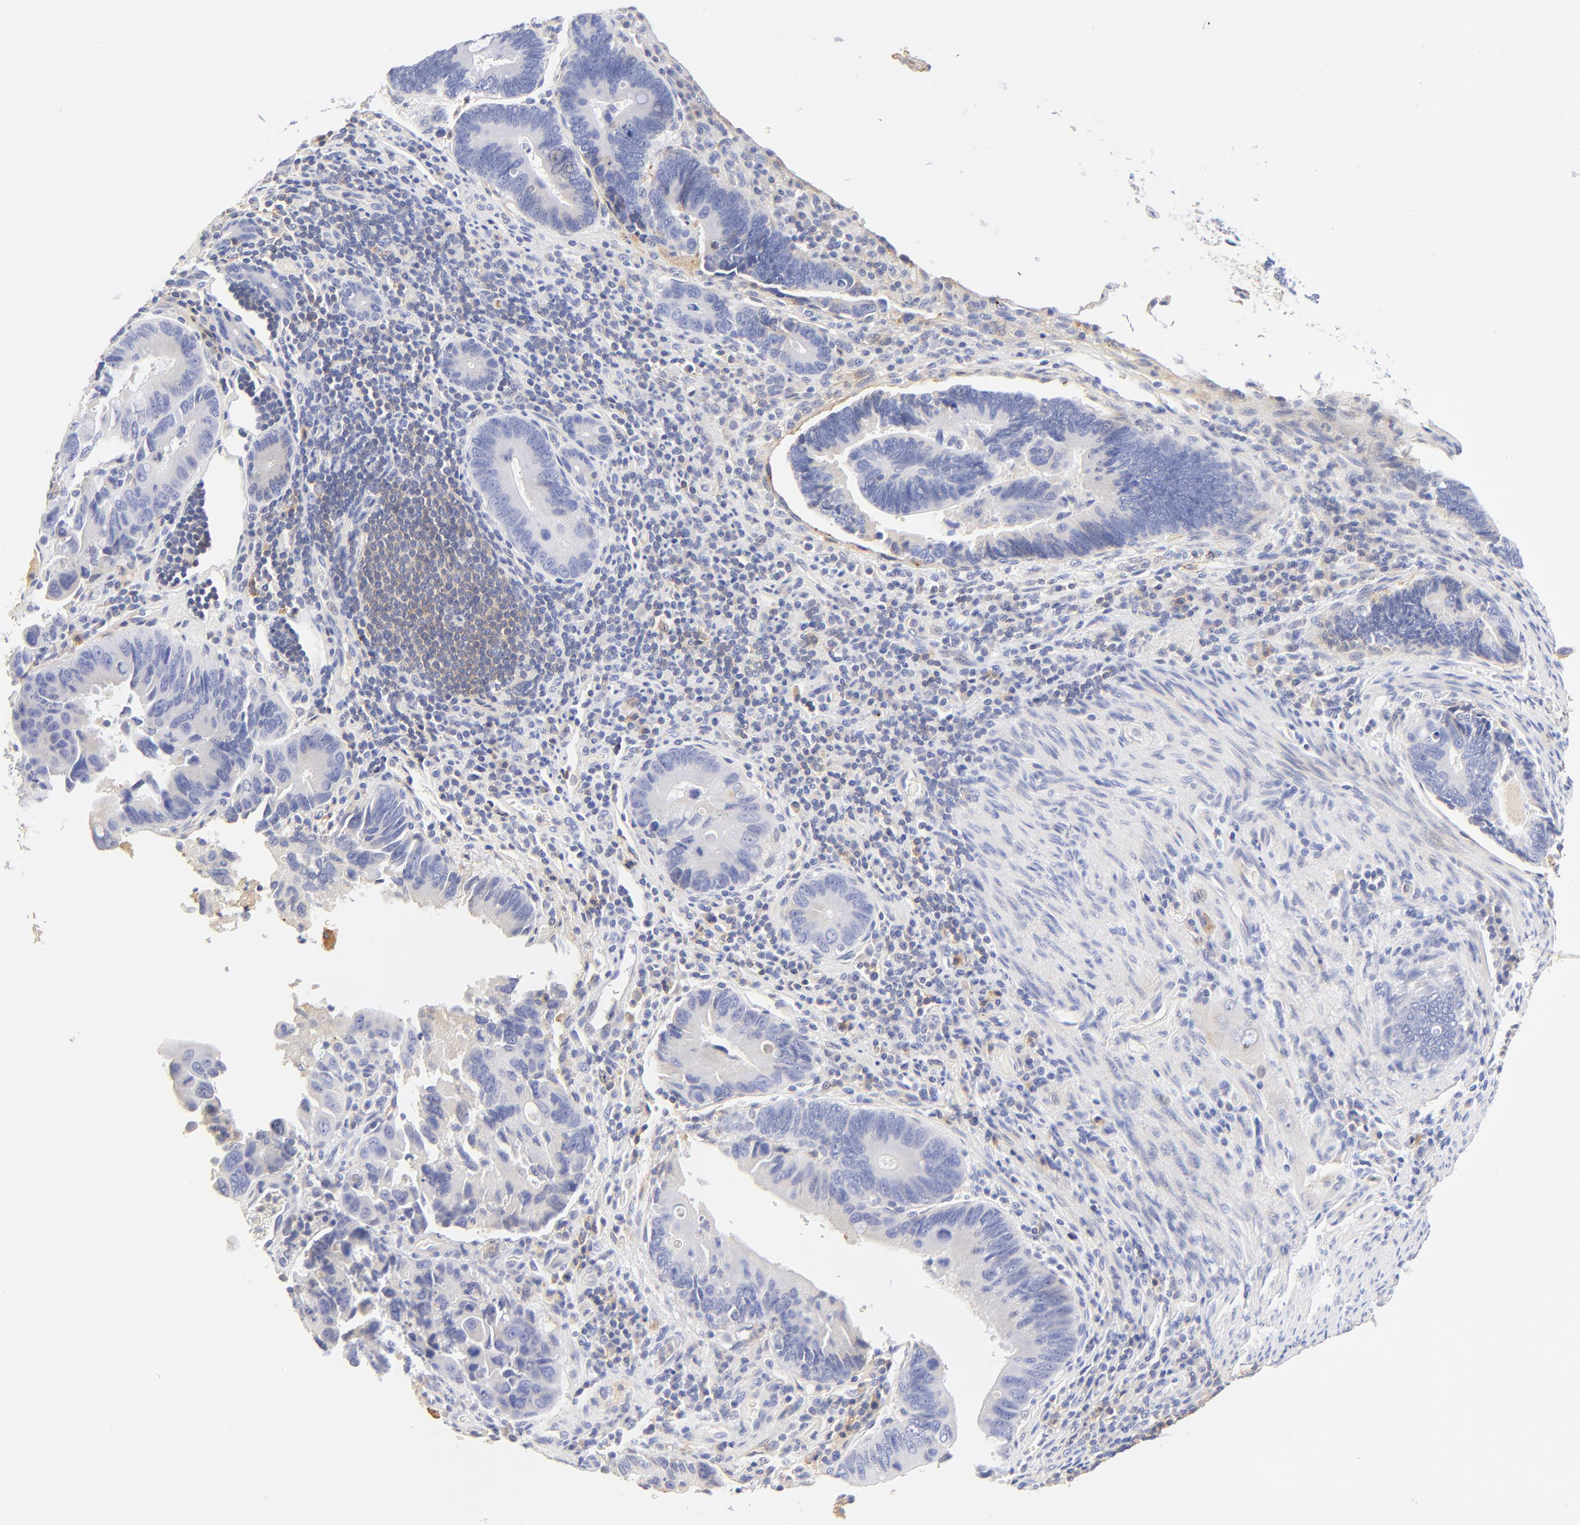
{"staining": {"intensity": "negative", "quantity": "none", "location": "none"}, "tissue": "pancreatic cancer", "cell_type": "Tumor cells", "image_type": "cancer", "snomed": [{"axis": "morphology", "description": "Adenocarcinoma, NOS"}, {"axis": "topography", "description": "Pancreas"}], "caption": "Tumor cells show no significant positivity in pancreatic cancer.", "gene": "MDGA2", "patient": {"sex": "female", "age": 70}}